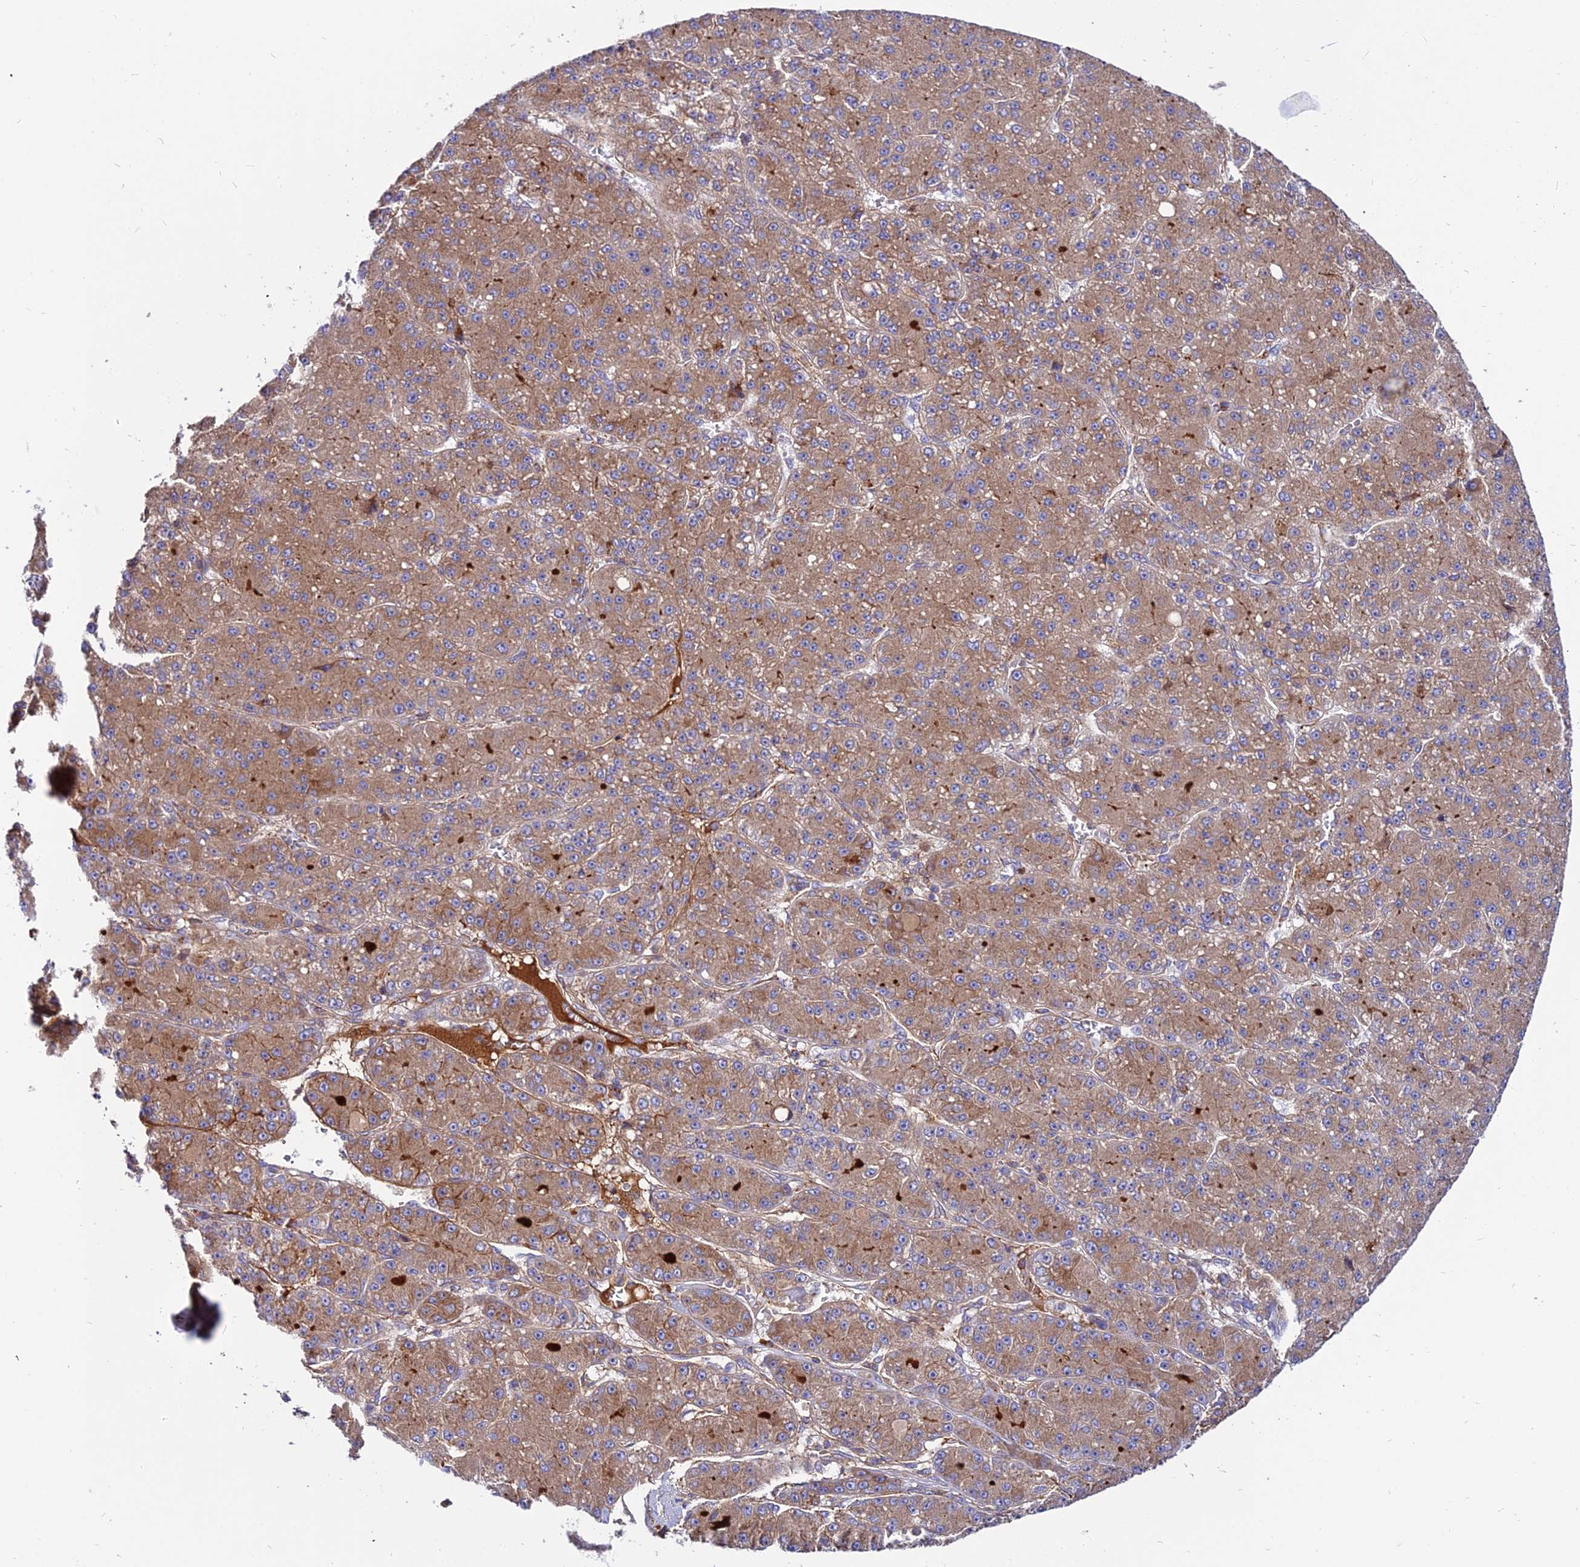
{"staining": {"intensity": "moderate", "quantity": ">75%", "location": "cytoplasmic/membranous"}, "tissue": "liver cancer", "cell_type": "Tumor cells", "image_type": "cancer", "snomed": [{"axis": "morphology", "description": "Carcinoma, Hepatocellular, NOS"}, {"axis": "topography", "description": "Liver"}], "caption": "An immunohistochemistry photomicrograph of neoplastic tissue is shown. Protein staining in brown highlights moderate cytoplasmic/membranous positivity in liver cancer within tumor cells.", "gene": "PYM1", "patient": {"sex": "male", "age": 67}}